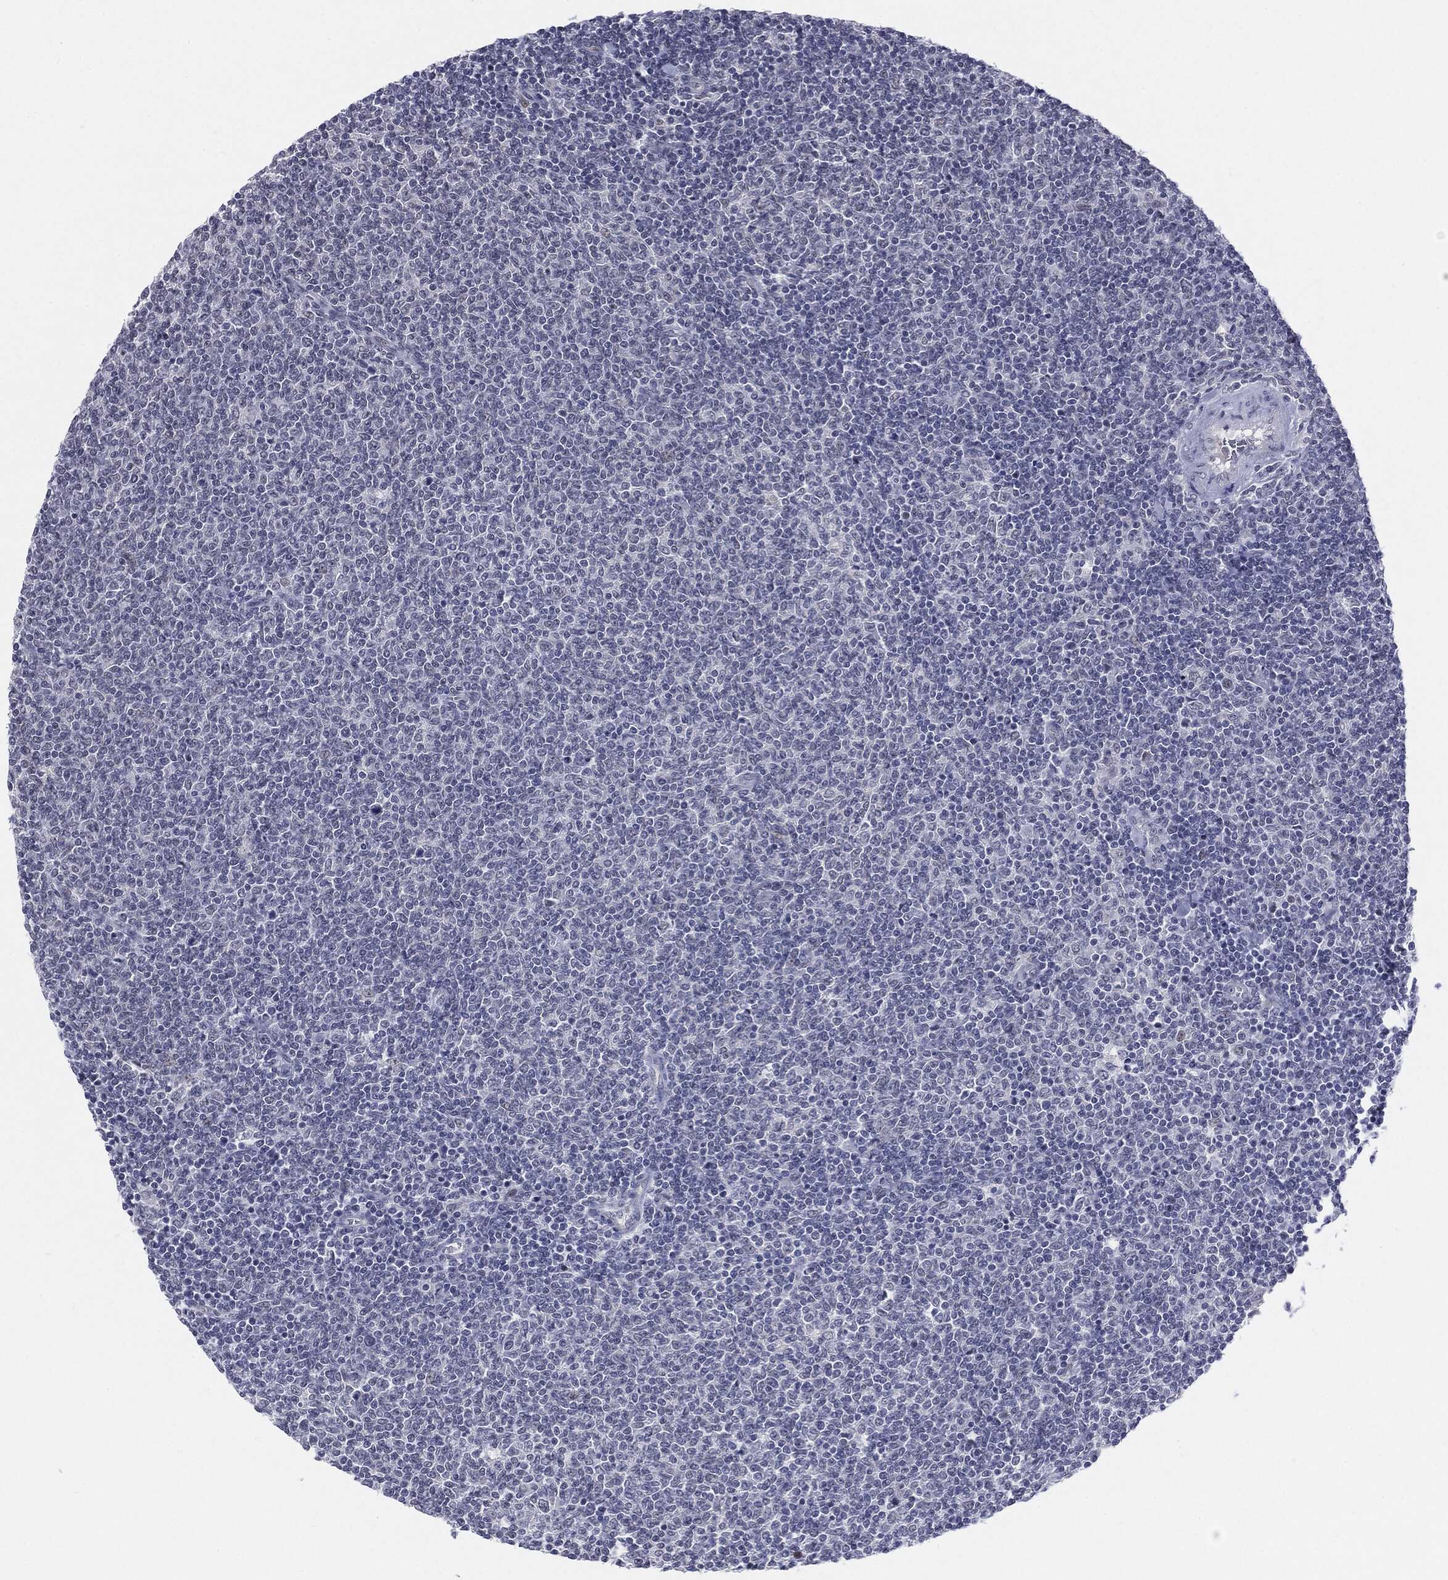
{"staining": {"intensity": "negative", "quantity": "none", "location": "none"}, "tissue": "lymphoma", "cell_type": "Tumor cells", "image_type": "cancer", "snomed": [{"axis": "morphology", "description": "Malignant lymphoma, non-Hodgkin's type, Low grade"}, {"axis": "topography", "description": "Lymph node"}], "caption": "The photomicrograph displays no staining of tumor cells in lymphoma.", "gene": "SLC5A5", "patient": {"sex": "male", "age": 52}}